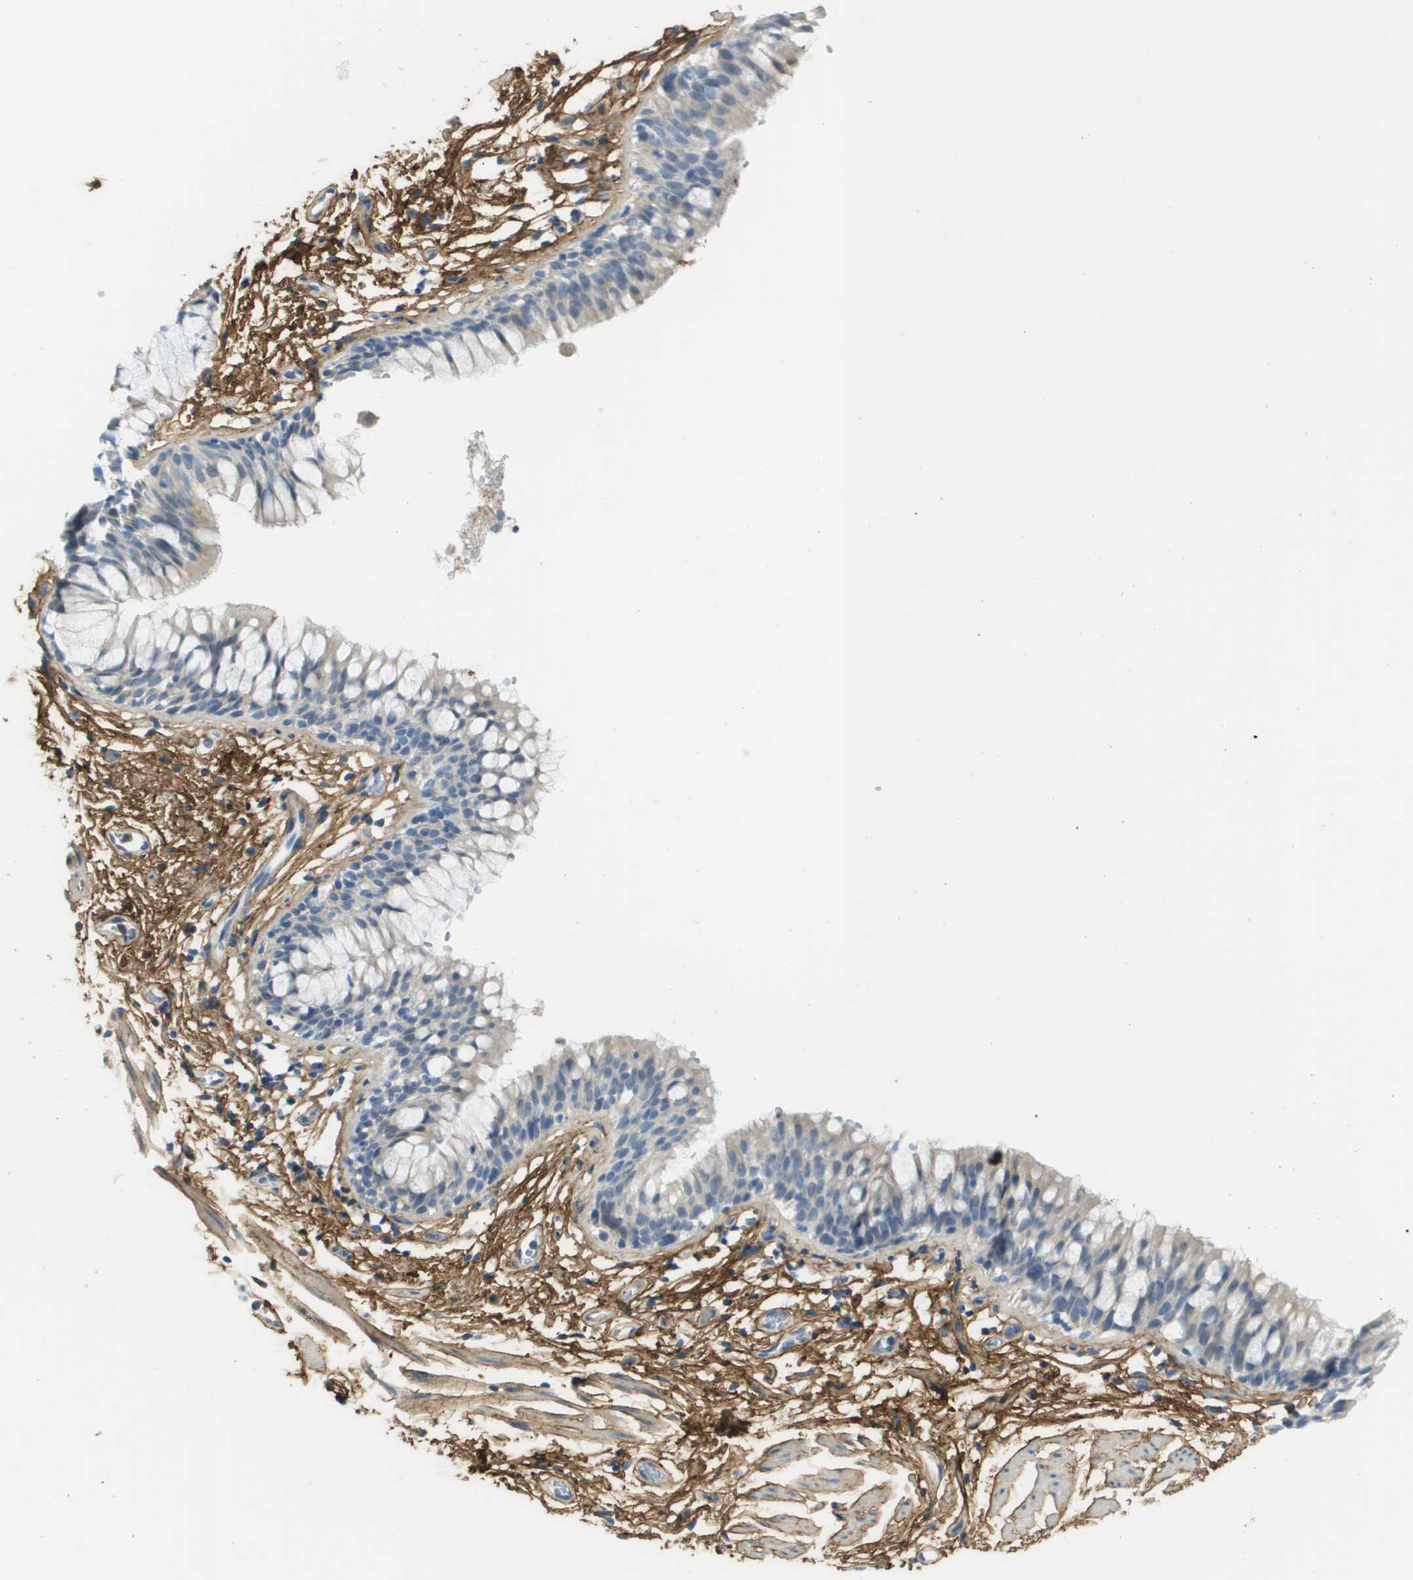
{"staining": {"intensity": "moderate", "quantity": "25%-75%", "location": "cytoplasmic/membranous"}, "tissue": "bronchus", "cell_type": "Respiratory epithelial cells", "image_type": "normal", "snomed": [{"axis": "morphology", "description": "Normal tissue, NOS"}, {"axis": "morphology", "description": "Inflammation, NOS"}, {"axis": "topography", "description": "Cartilage tissue"}, {"axis": "topography", "description": "Bronchus"}], "caption": "Moderate cytoplasmic/membranous staining is appreciated in approximately 25%-75% of respiratory epithelial cells in unremarkable bronchus.", "gene": "DCN", "patient": {"sex": "male", "age": 77}}